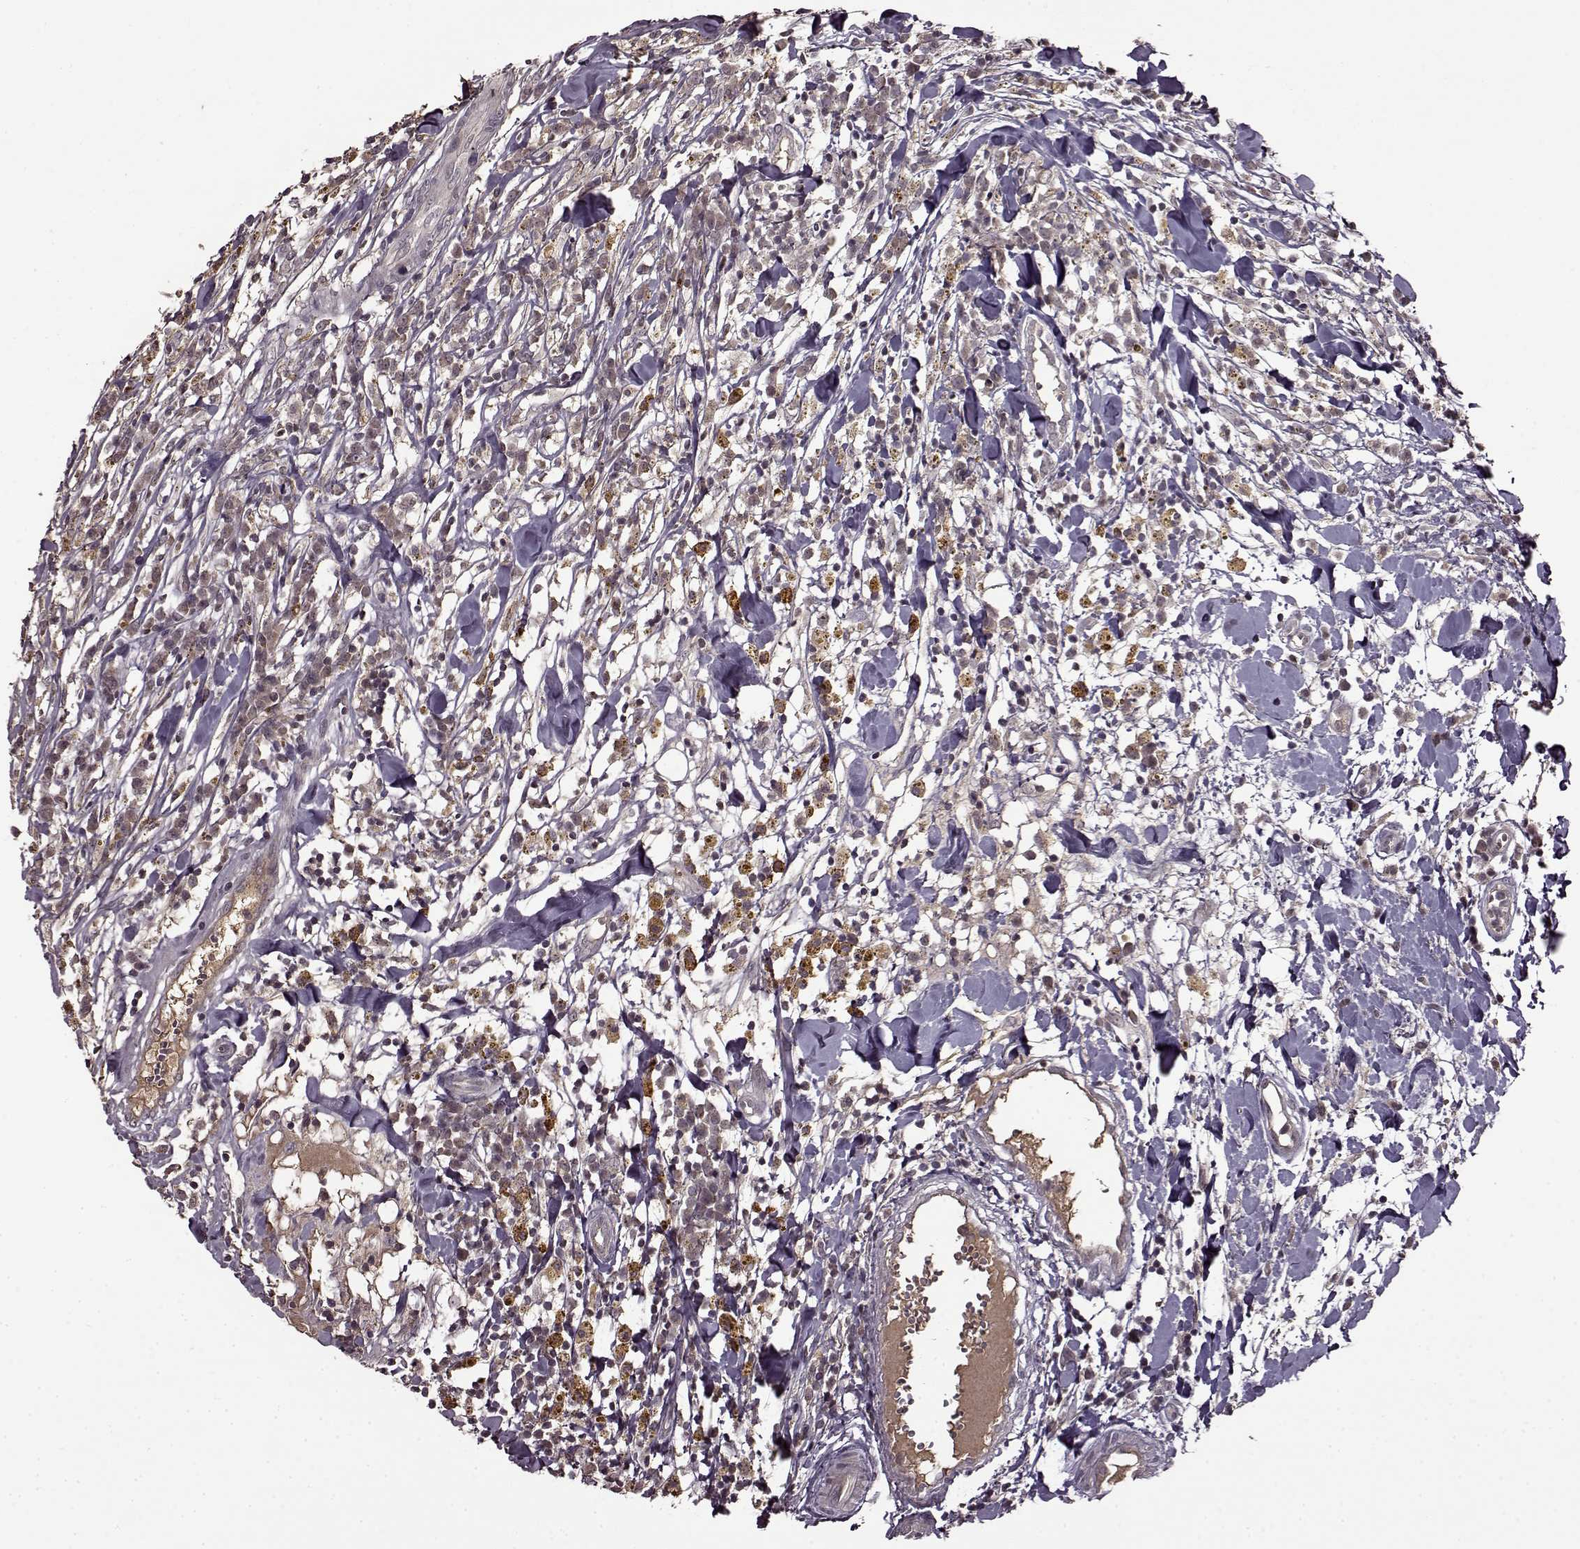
{"staining": {"intensity": "weak", "quantity": "25%-75%", "location": "cytoplasmic/membranous"}, "tissue": "breast cancer", "cell_type": "Tumor cells", "image_type": "cancer", "snomed": [{"axis": "morphology", "description": "Duct carcinoma"}, {"axis": "topography", "description": "Breast"}], "caption": "Protein staining displays weak cytoplasmic/membranous staining in approximately 25%-75% of tumor cells in breast intraductal carcinoma.", "gene": "MAIP1", "patient": {"sex": "female", "age": 30}}